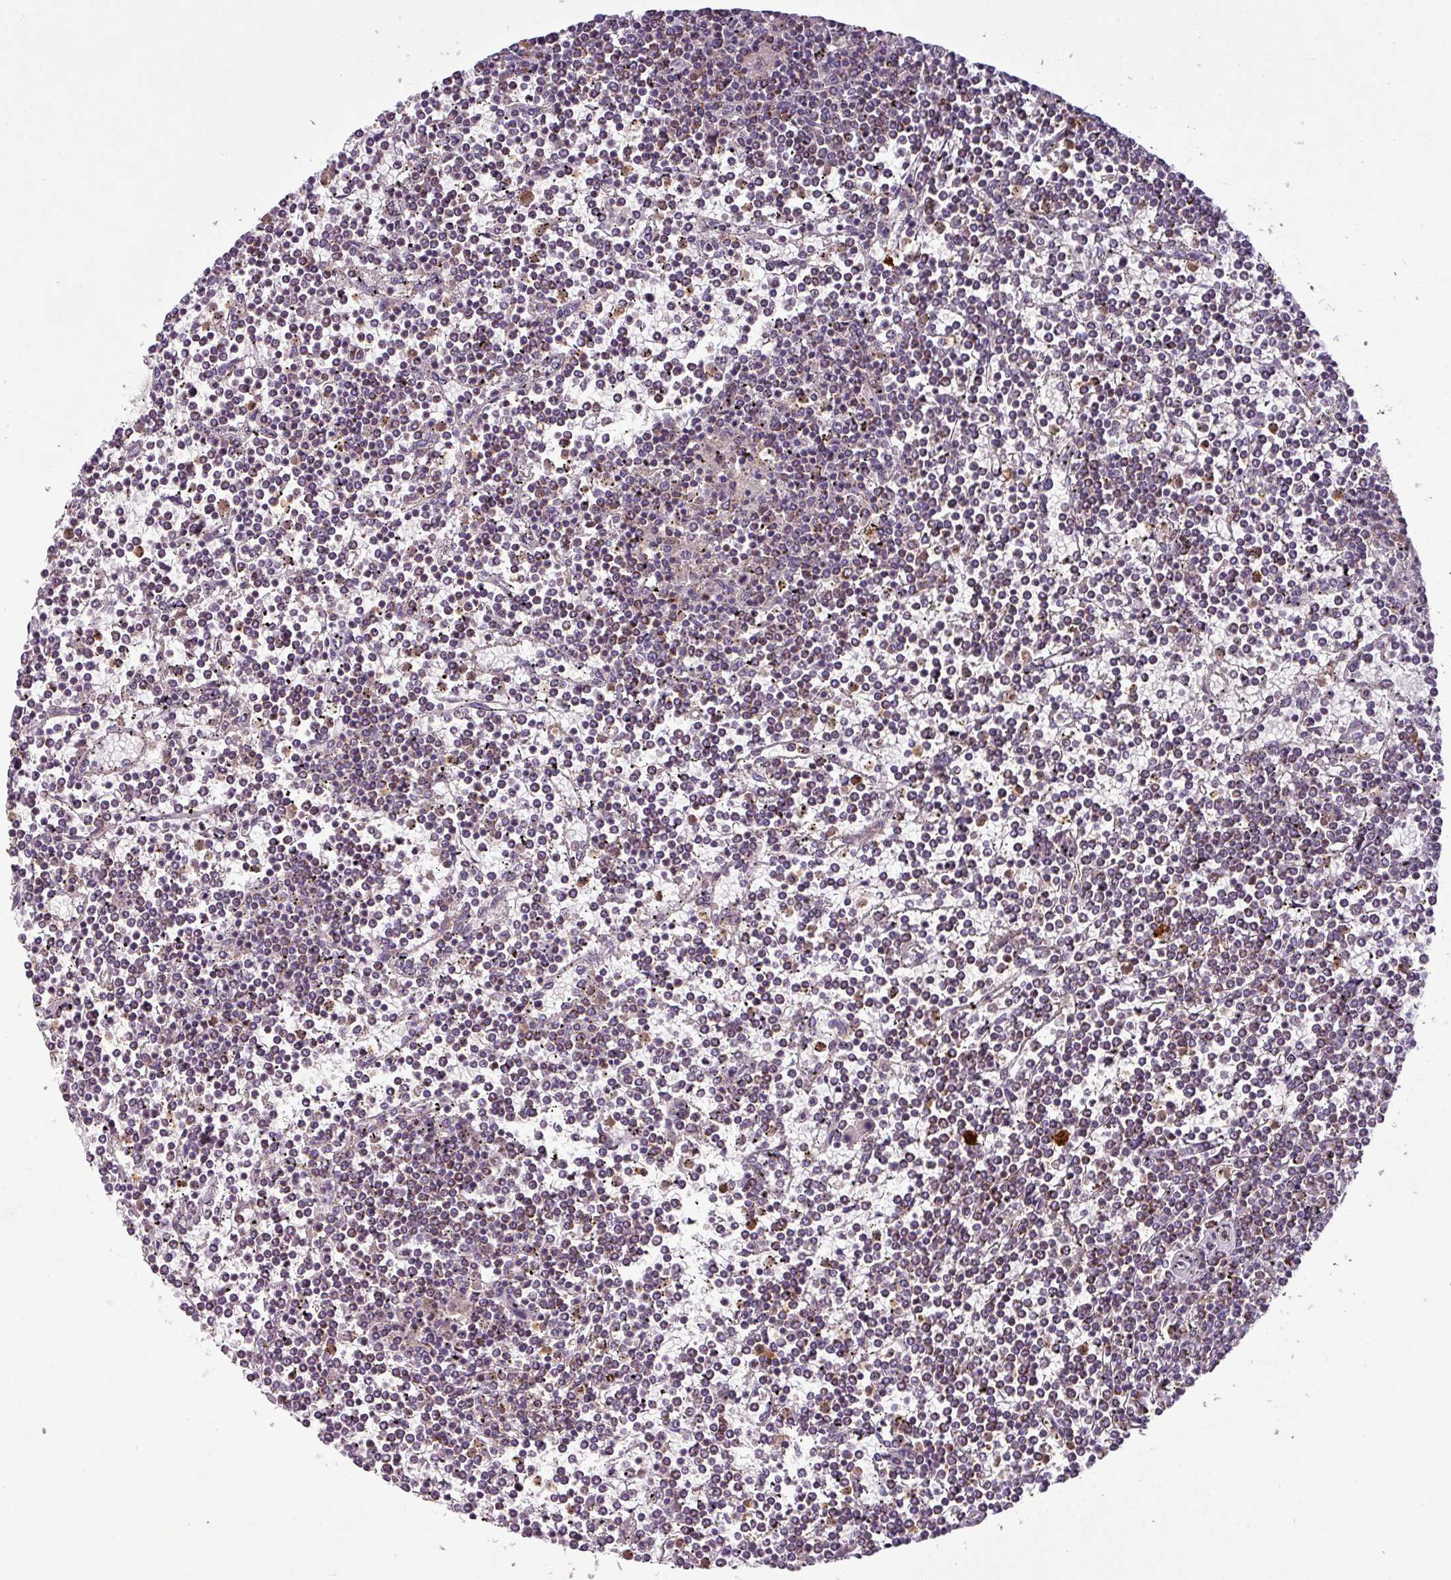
{"staining": {"intensity": "moderate", "quantity": "25%-75%", "location": "cytoplasmic/membranous"}, "tissue": "lymphoma", "cell_type": "Tumor cells", "image_type": "cancer", "snomed": [{"axis": "morphology", "description": "Malignant lymphoma, non-Hodgkin's type, Low grade"}, {"axis": "topography", "description": "Spleen"}], "caption": "Low-grade malignant lymphoma, non-Hodgkin's type tissue reveals moderate cytoplasmic/membranous expression in about 25%-75% of tumor cells, visualized by immunohistochemistry.", "gene": "PNMA6A", "patient": {"sex": "female", "age": 19}}